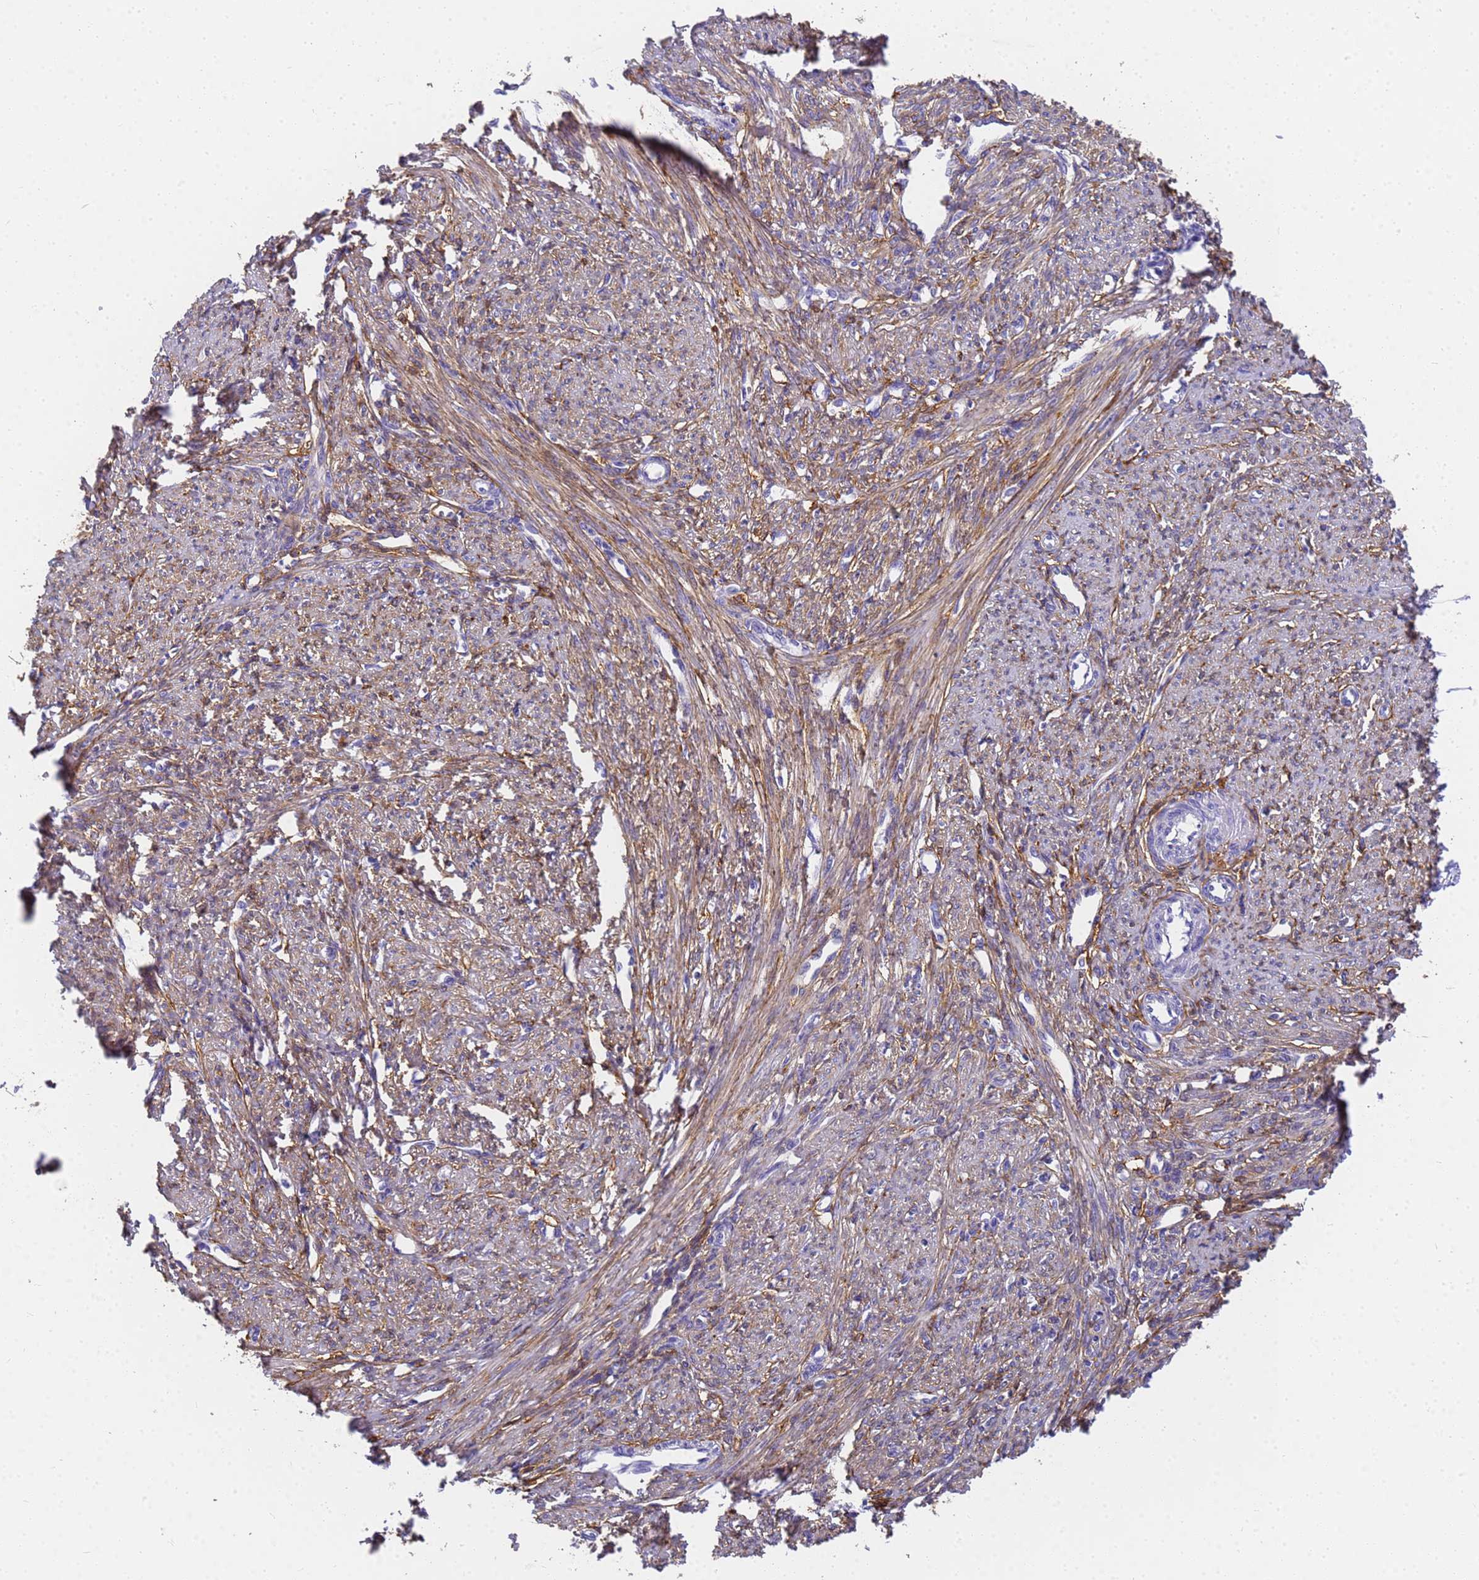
{"staining": {"intensity": "moderate", "quantity": "25%-75%", "location": "cytoplasmic/membranous"}, "tissue": "smooth muscle", "cell_type": "Smooth muscle cells", "image_type": "normal", "snomed": [{"axis": "morphology", "description": "Normal tissue, NOS"}, {"axis": "topography", "description": "Smooth muscle"}, {"axis": "topography", "description": "Uterus"}], "caption": "DAB (3,3'-diaminobenzidine) immunohistochemical staining of benign human smooth muscle shows moderate cytoplasmic/membranous protein staining in approximately 25%-75% of smooth muscle cells.", "gene": "MVB12A", "patient": {"sex": "female", "age": 59}}